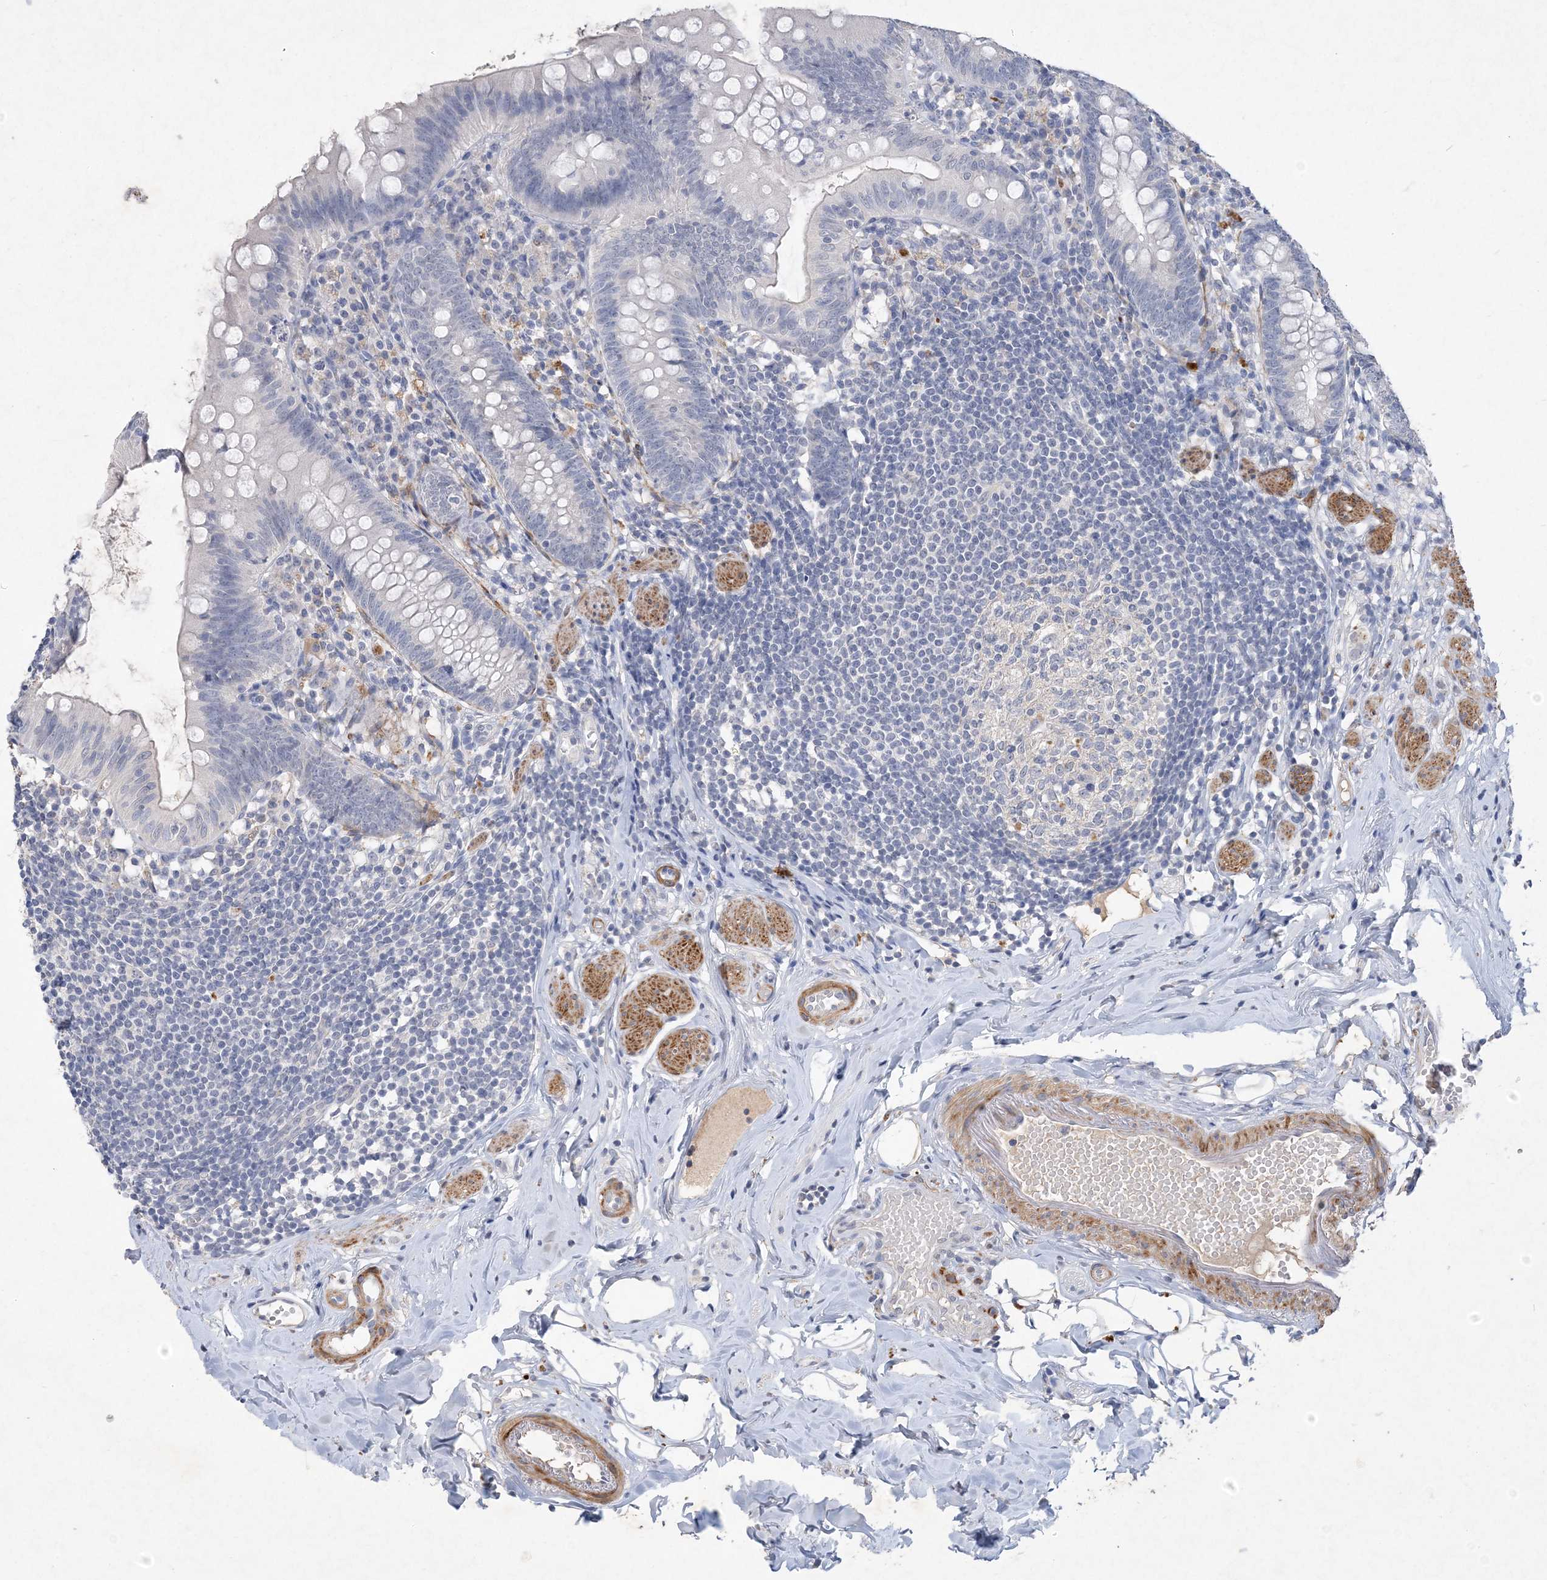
{"staining": {"intensity": "negative", "quantity": "none", "location": "none"}, "tissue": "appendix", "cell_type": "Glandular cells", "image_type": "normal", "snomed": [{"axis": "morphology", "description": "Normal tissue, NOS"}, {"axis": "topography", "description": "Appendix"}], "caption": "The micrograph demonstrates no staining of glandular cells in benign appendix.", "gene": "C11orf58", "patient": {"sex": "female", "age": 62}}